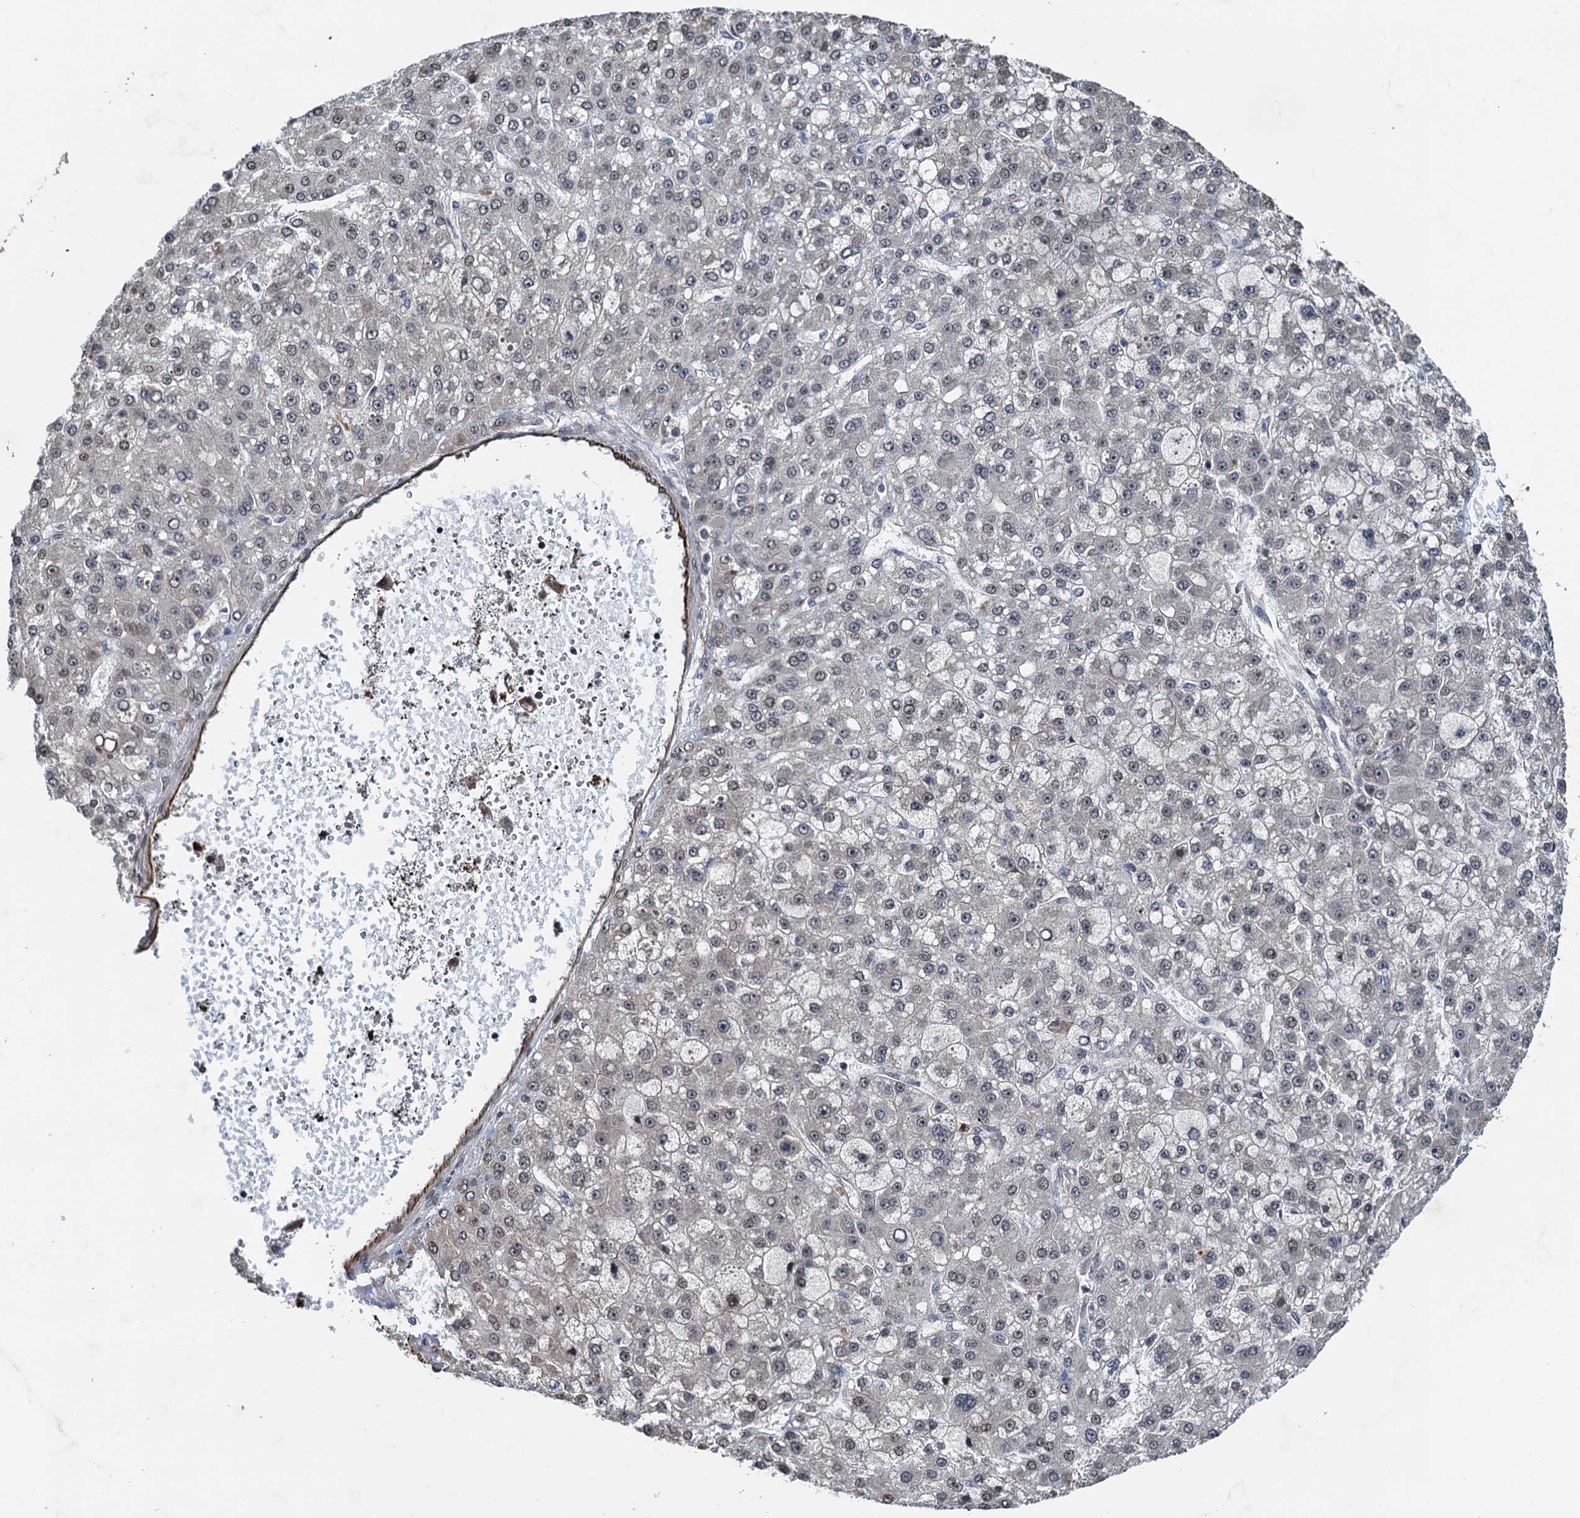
{"staining": {"intensity": "negative", "quantity": "none", "location": "none"}, "tissue": "liver cancer", "cell_type": "Tumor cells", "image_type": "cancer", "snomed": [{"axis": "morphology", "description": "Carcinoma, Hepatocellular, NOS"}, {"axis": "topography", "description": "Liver"}], "caption": "DAB (3,3'-diaminobenzidine) immunohistochemical staining of human liver cancer shows no significant expression in tumor cells.", "gene": "WHAMM", "patient": {"sex": "male", "age": 67}}